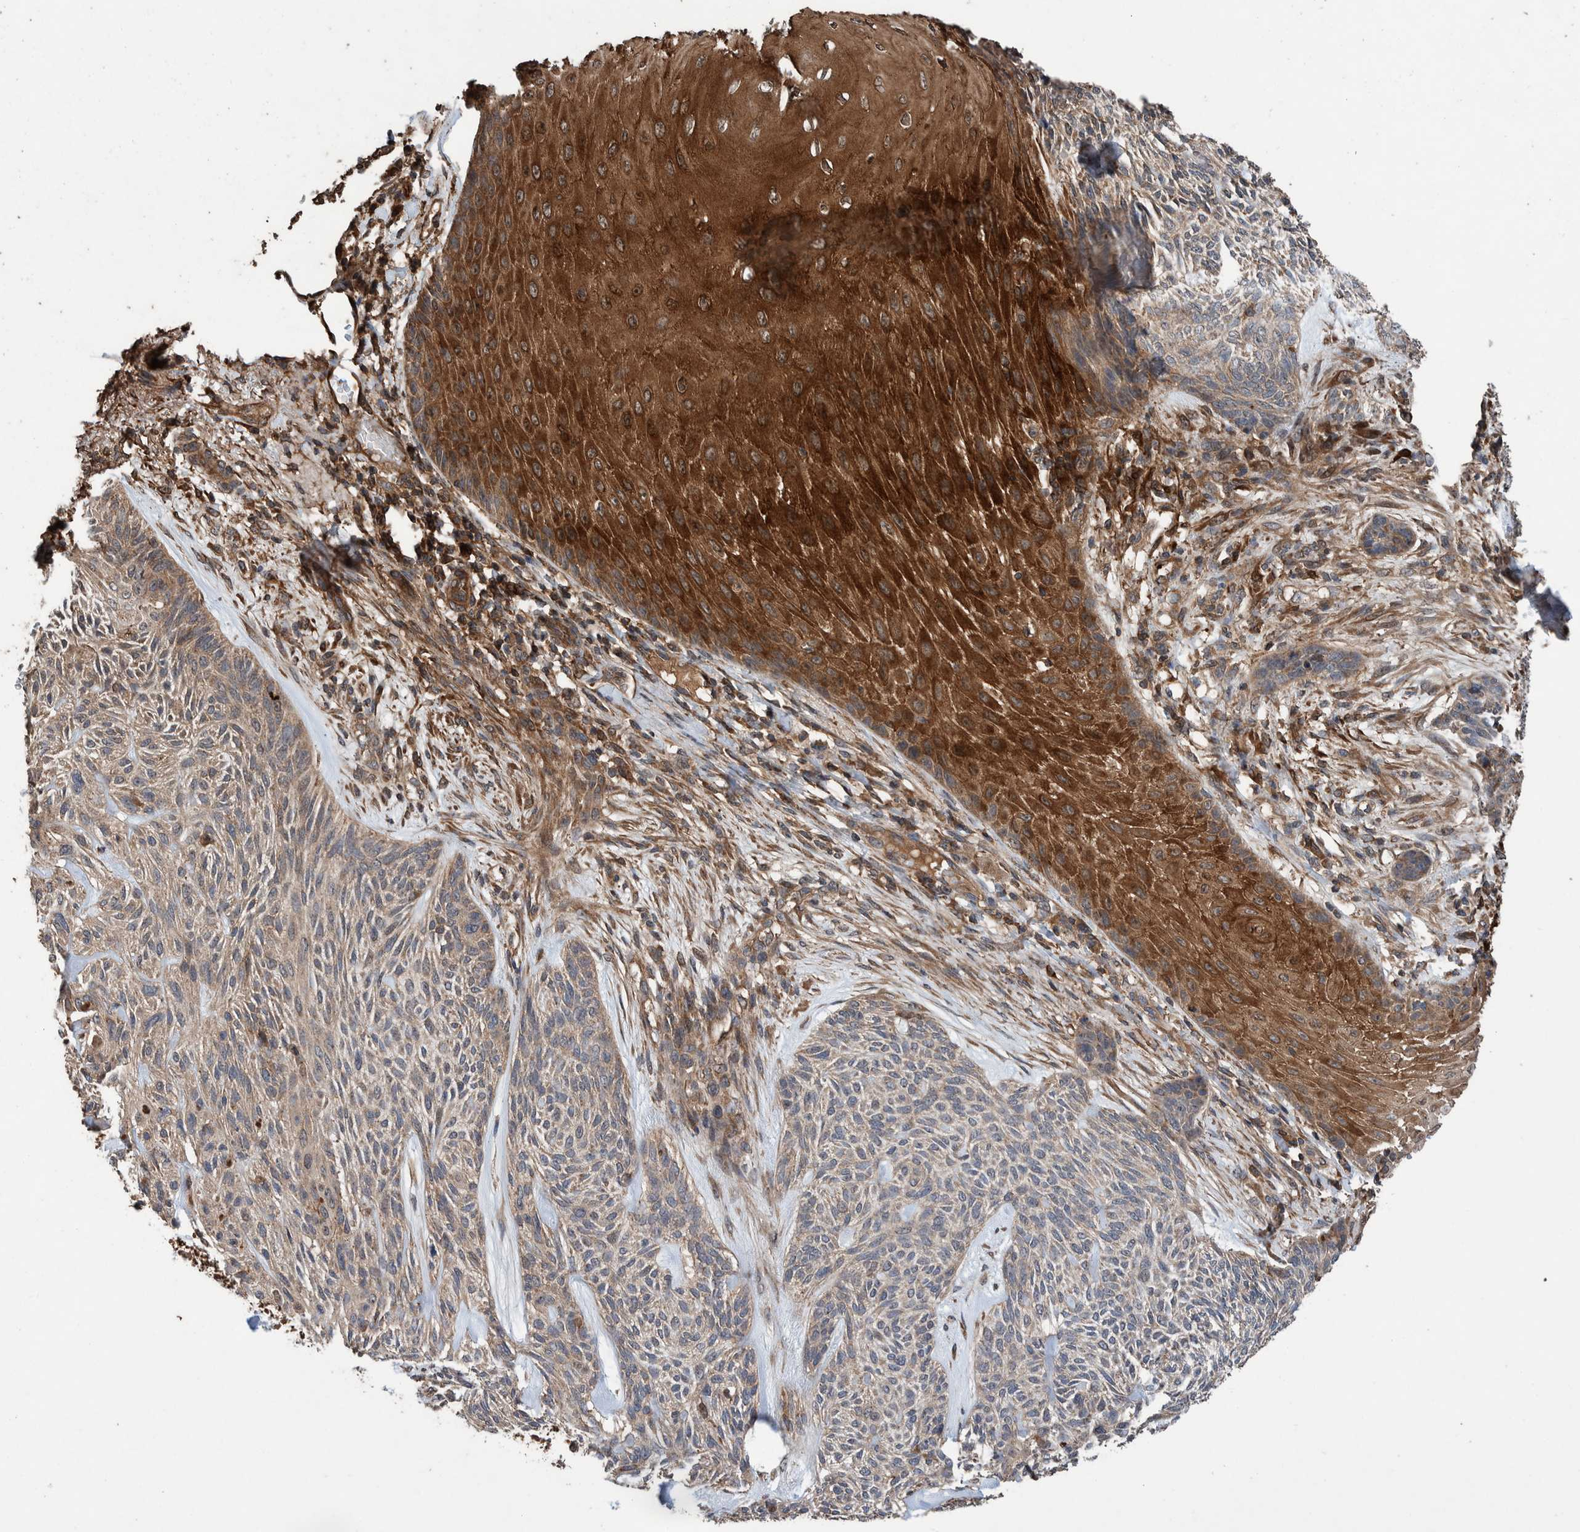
{"staining": {"intensity": "weak", "quantity": "25%-75%", "location": "cytoplasmic/membranous"}, "tissue": "skin cancer", "cell_type": "Tumor cells", "image_type": "cancer", "snomed": [{"axis": "morphology", "description": "Basal cell carcinoma"}, {"axis": "topography", "description": "Skin"}], "caption": "Tumor cells show weak cytoplasmic/membranous expression in about 25%-75% of cells in basal cell carcinoma (skin). The protein is shown in brown color, while the nuclei are stained blue.", "gene": "TRIM16", "patient": {"sex": "male", "age": 55}}